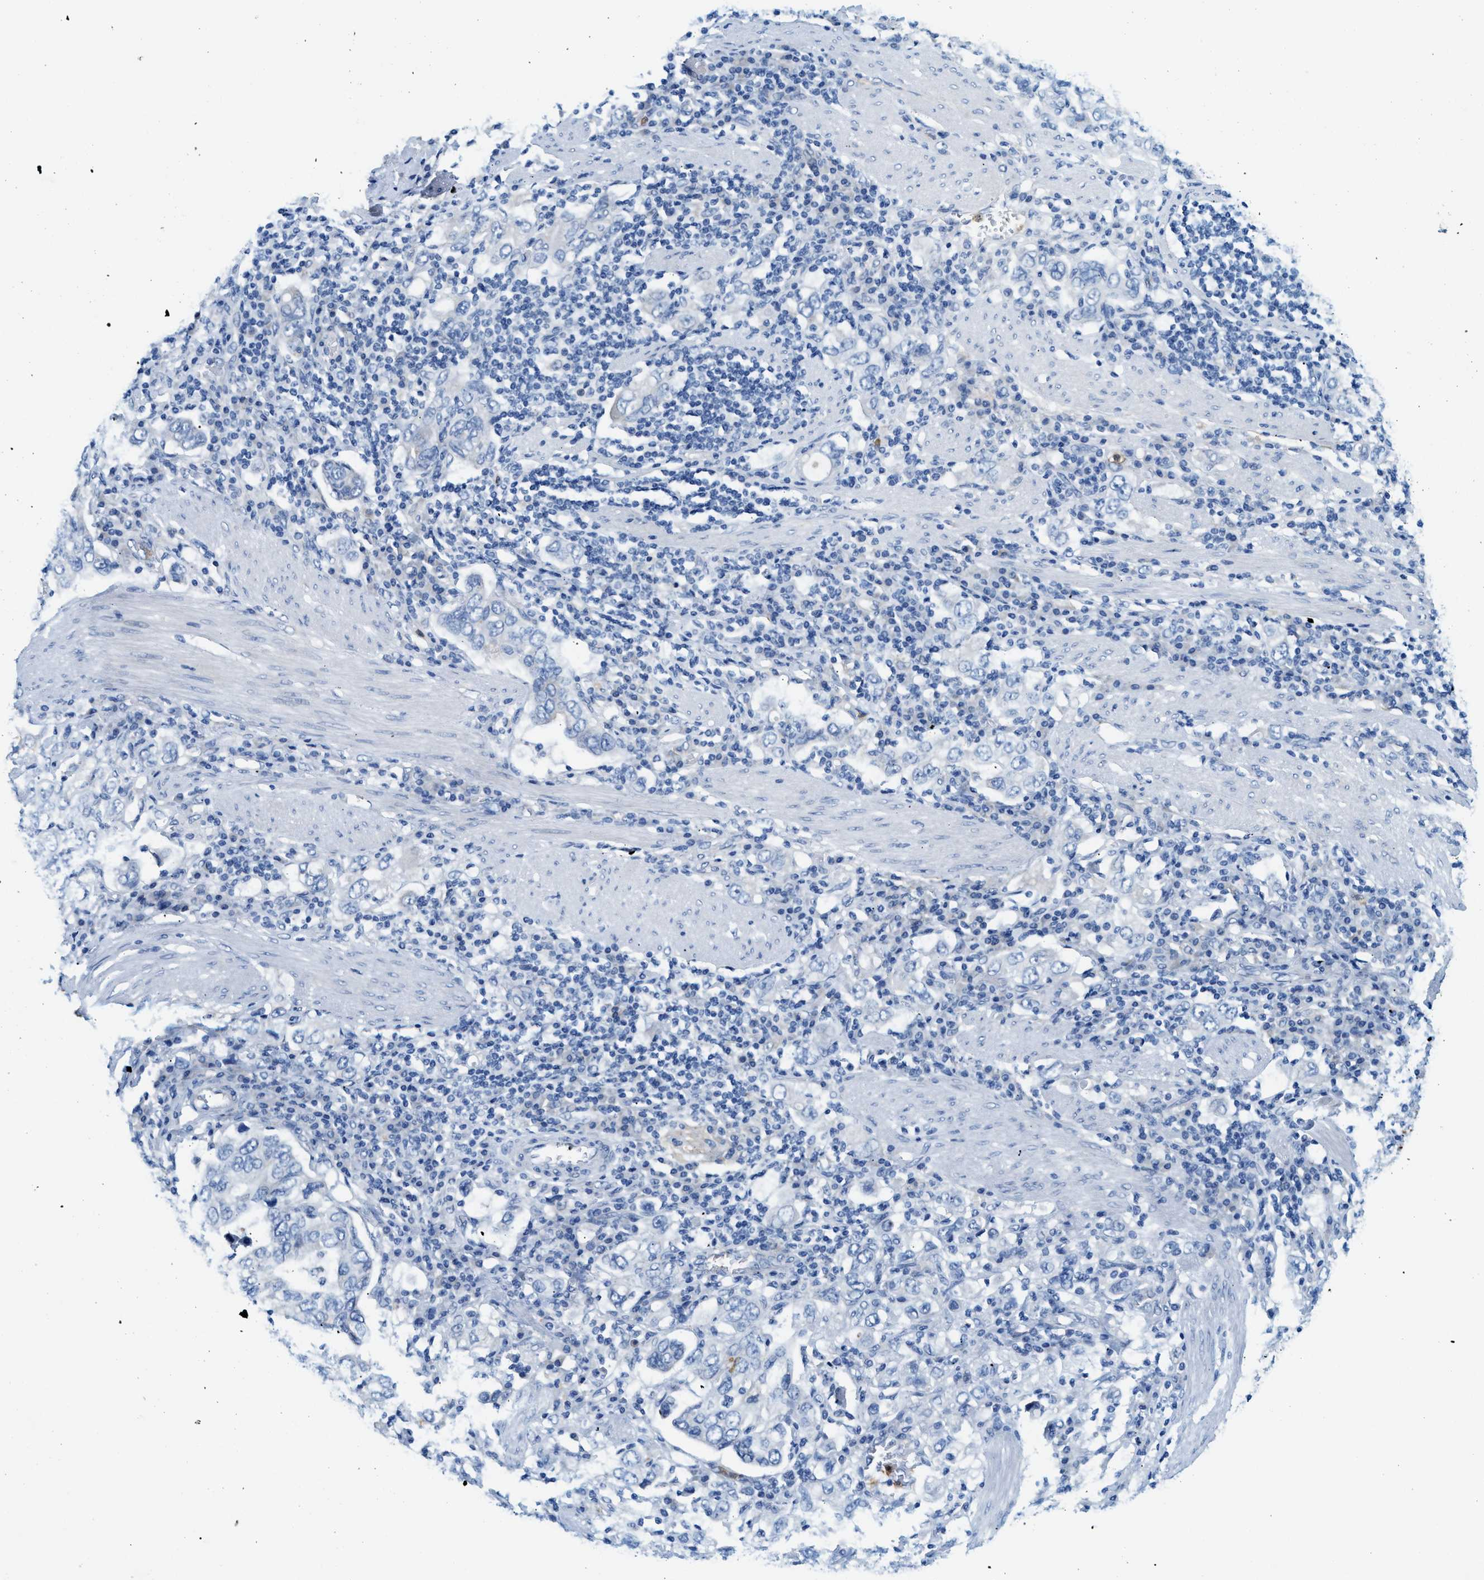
{"staining": {"intensity": "negative", "quantity": "none", "location": "none"}, "tissue": "stomach cancer", "cell_type": "Tumor cells", "image_type": "cancer", "snomed": [{"axis": "morphology", "description": "Adenocarcinoma, NOS"}, {"axis": "topography", "description": "Stomach, upper"}], "caption": "Immunohistochemical staining of stomach adenocarcinoma displays no significant positivity in tumor cells.", "gene": "ZDHHC13", "patient": {"sex": "male", "age": 62}}